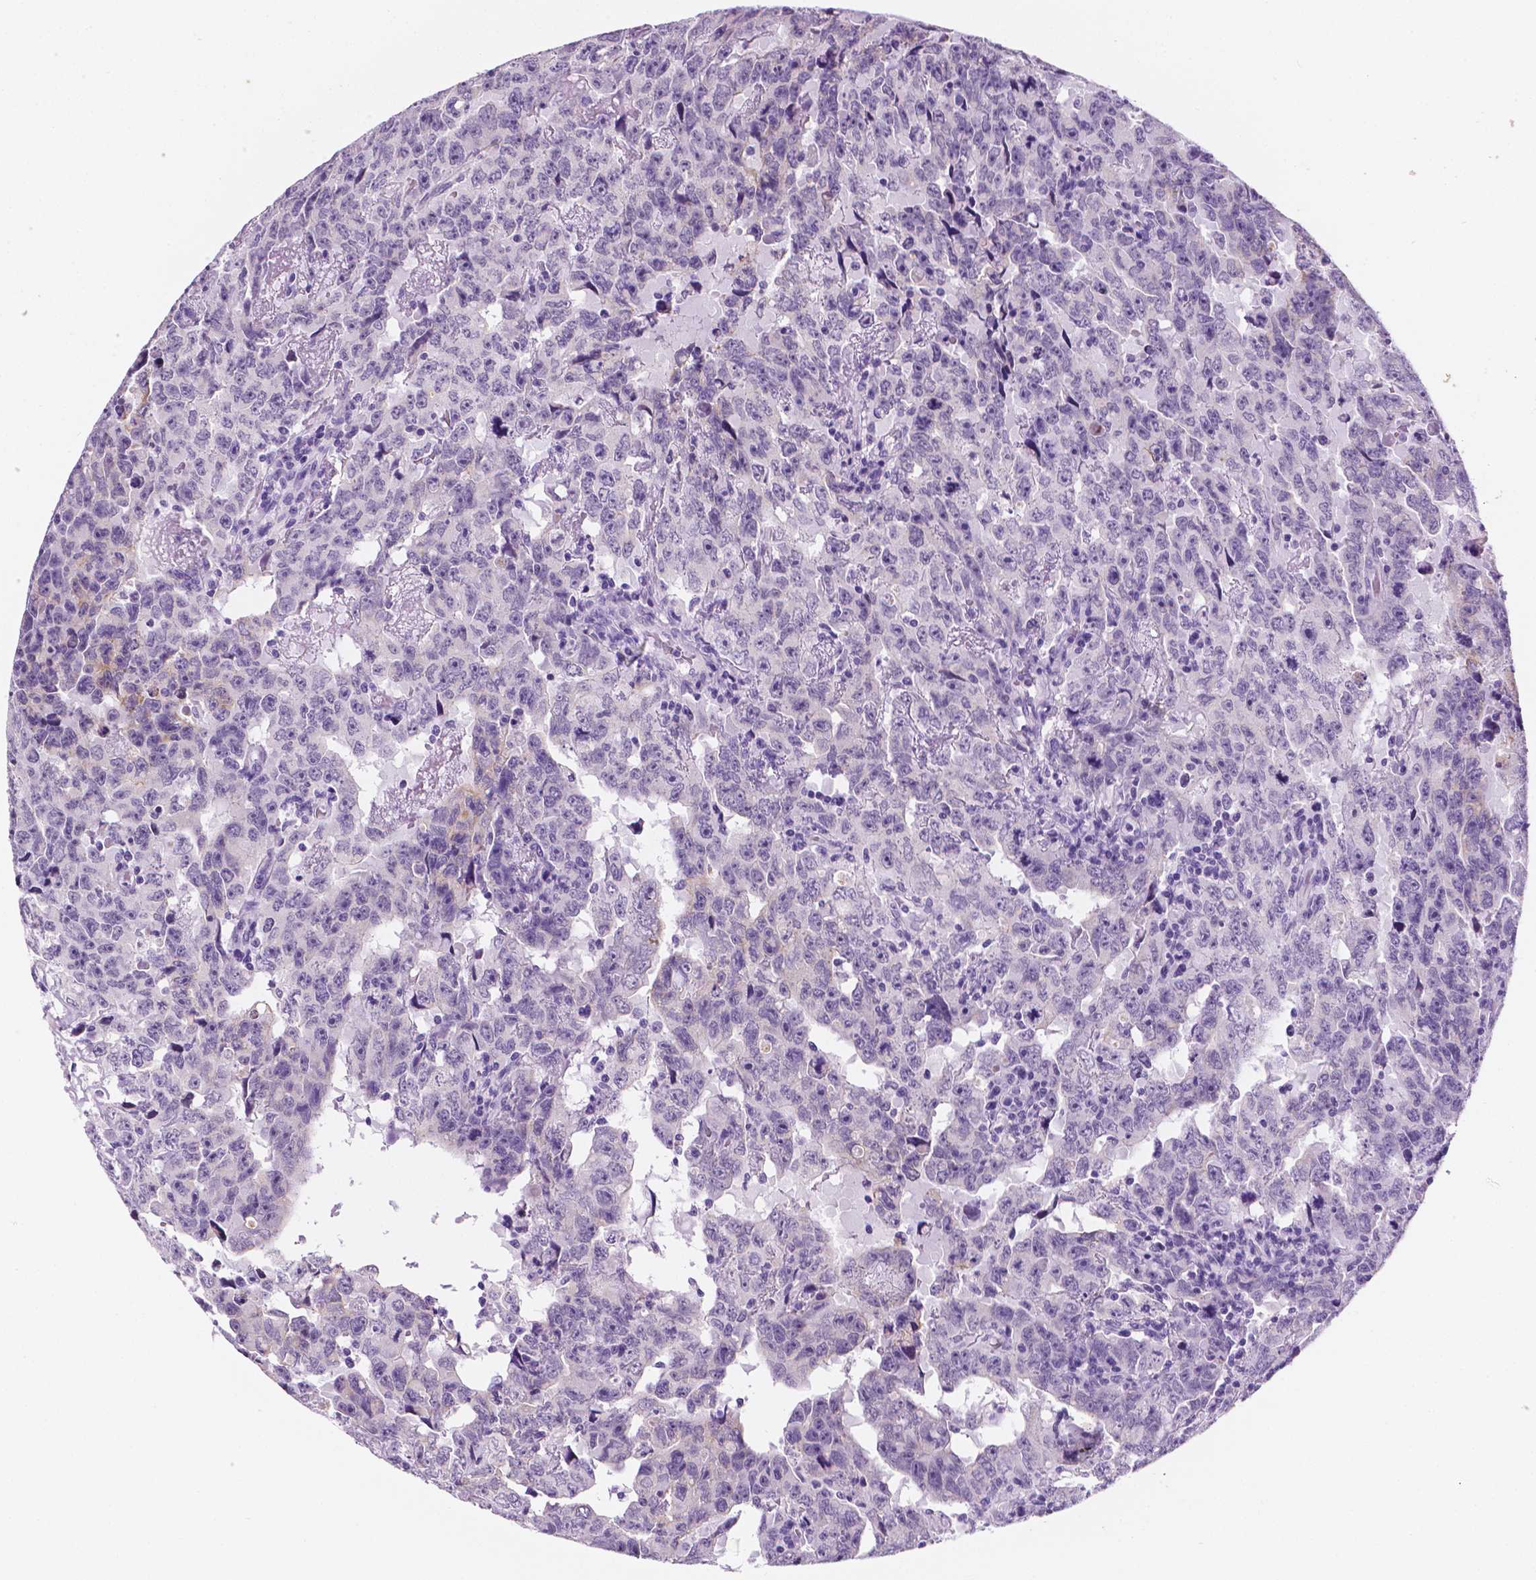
{"staining": {"intensity": "negative", "quantity": "none", "location": "none"}, "tissue": "testis cancer", "cell_type": "Tumor cells", "image_type": "cancer", "snomed": [{"axis": "morphology", "description": "Carcinoma, Embryonal, NOS"}, {"axis": "topography", "description": "Testis"}], "caption": "Immunohistochemistry (IHC) of testis cancer (embryonal carcinoma) displays no positivity in tumor cells. The staining is performed using DAB brown chromogen with nuclei counter-stained in using hematoxylin.", "gene": "PPL", "patient": {"sex": "male", "age": 24}}